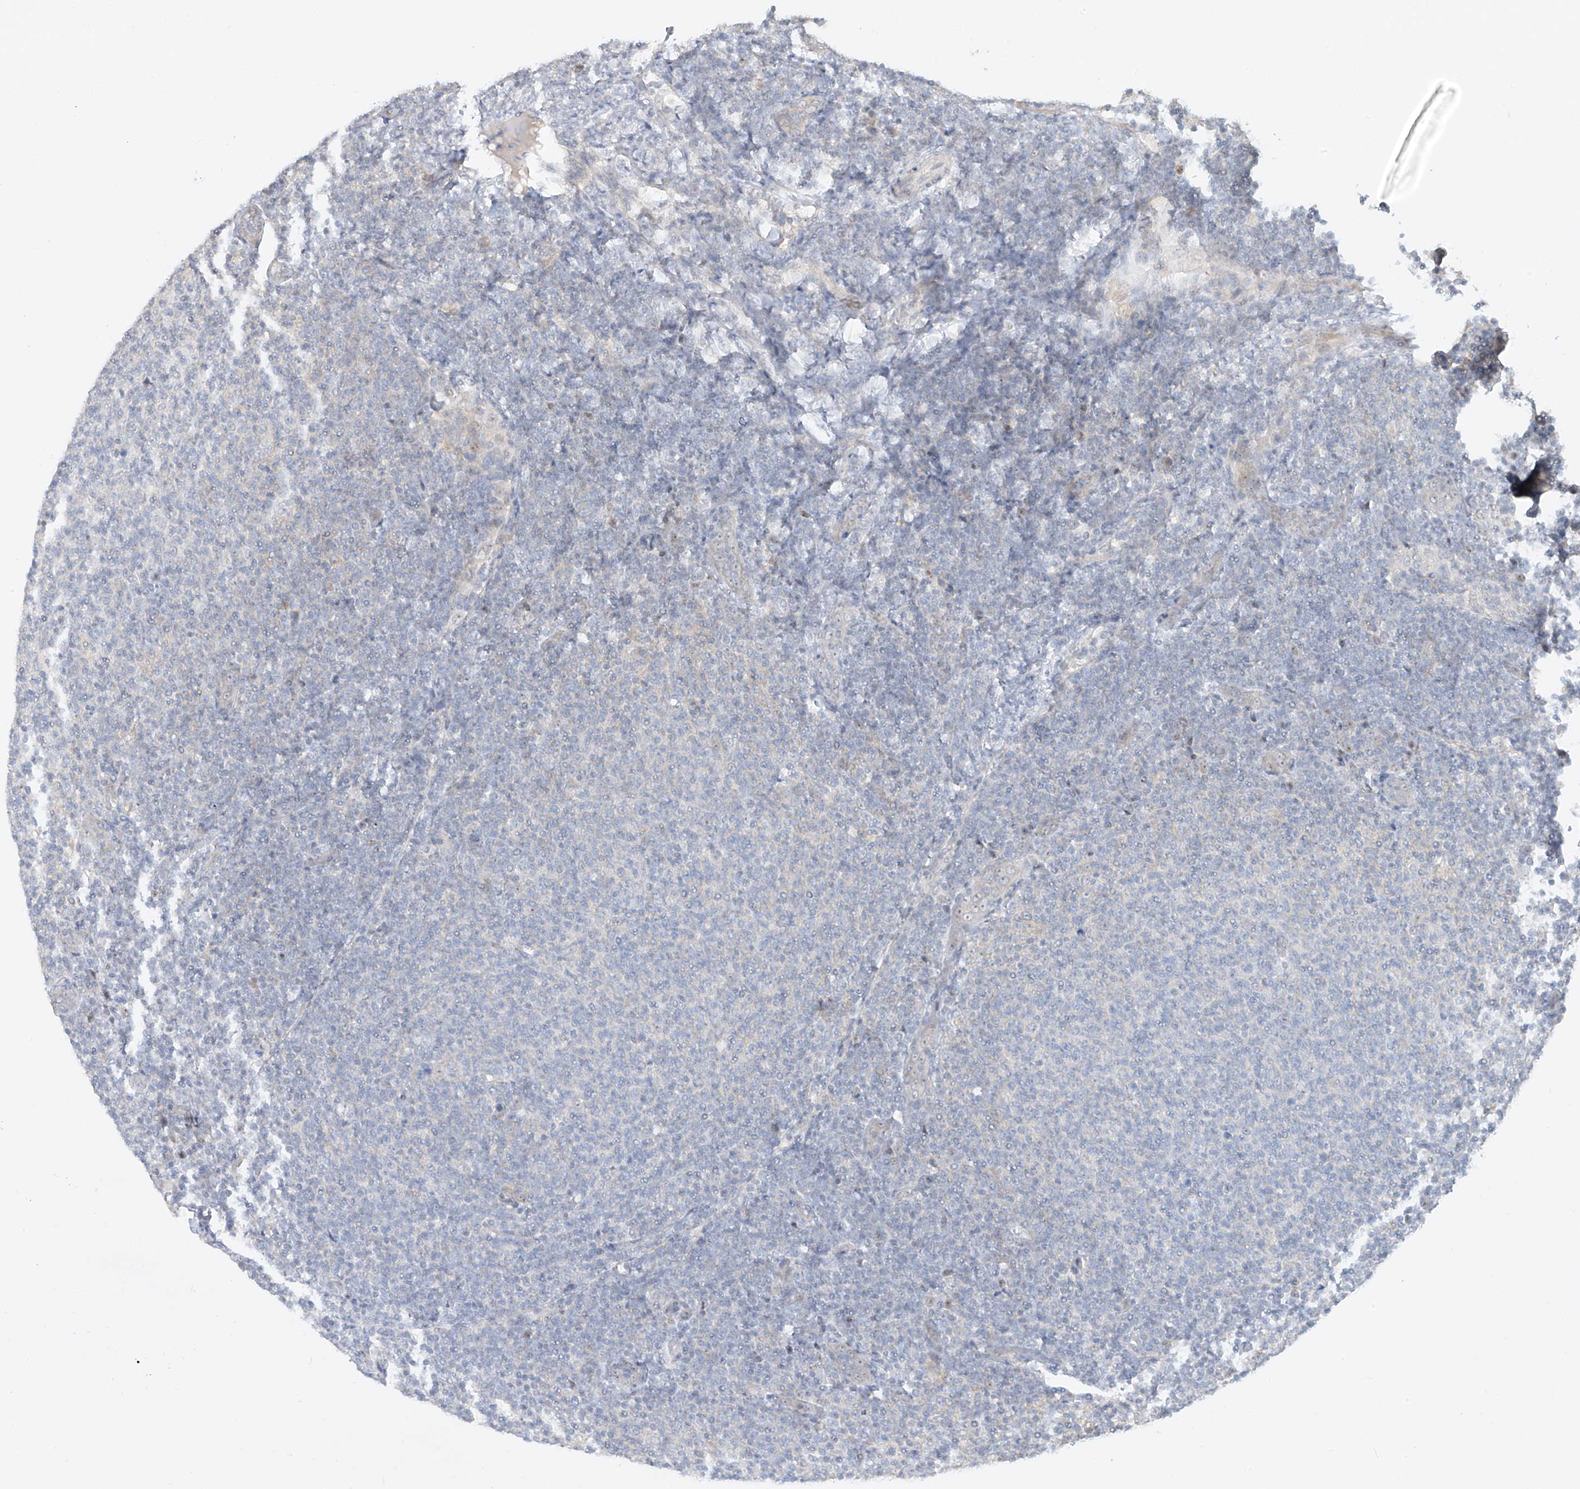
{"staining": {"intensity": "negative", "quantity": "none", "location": "none"}, "tissue": "lymphoma", "cell_type": "Tumor cells", "image_type": "cancer", "snomed": [{"axis": "morphology", "description": "Malignant lymphoma, non-Hodgkin's type, Low grade"}, {"axis": "topography", "description": "Lymph node"}], "caption": "High power microscopy histopathology image of an immunohistochemistry (IHC) photomicrograph of lymphoma, revealing no significant staining in tumor cells. The staining is performed using DAB brown chromogen with nuclei counter-stained in using hematoxylin.", "gene": "TASP1", "patient": {"sex": "male", "age": 66}}